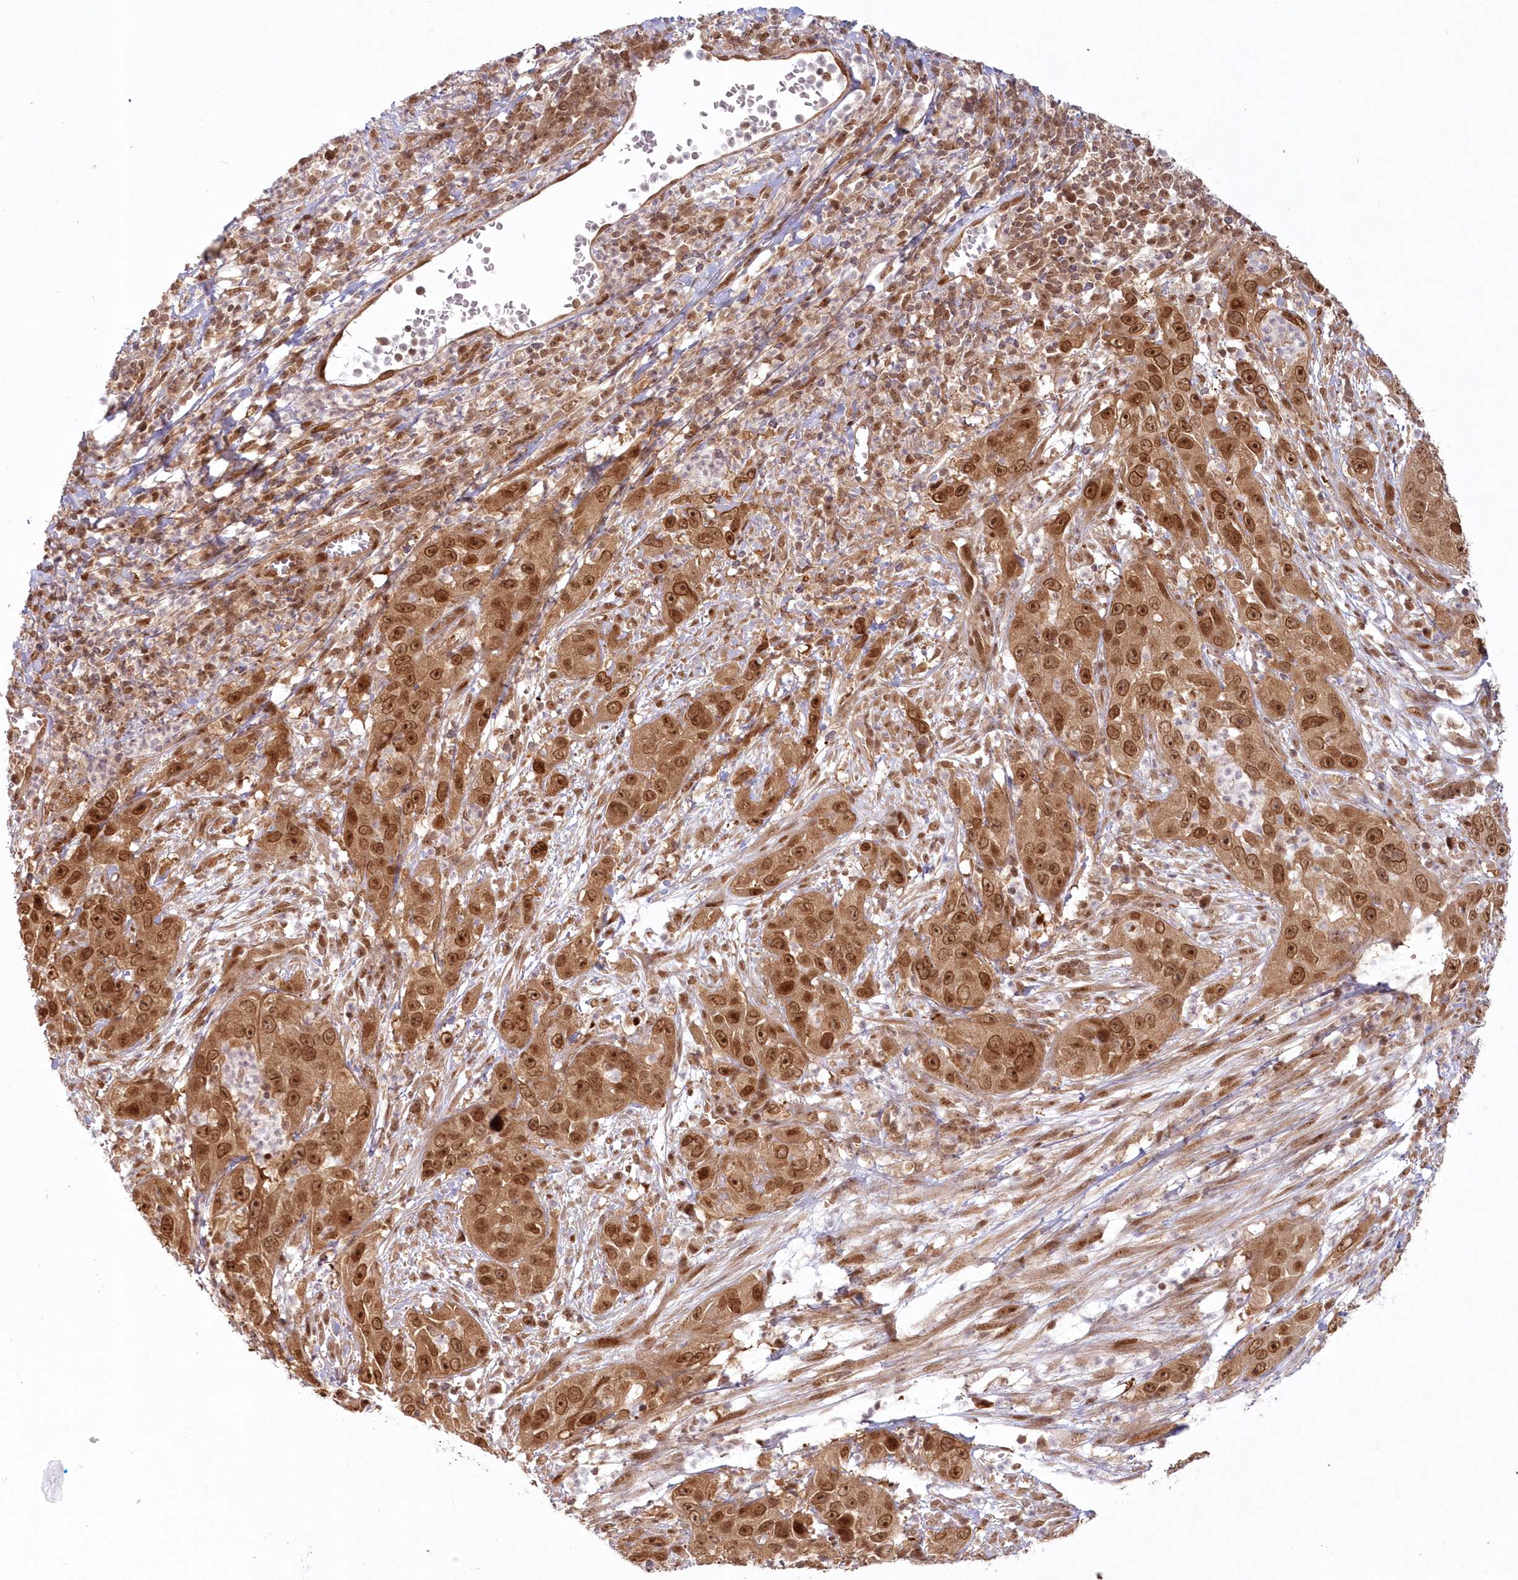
{"staining": {"intensity": "strong", "quantity": ">75%", "location": "cytoplasmic/membranous,nuclear"}, "tissue": "cervical cancer", "cell_type": "Tumor cells", "image_type": "cancer", "snomed": [{"axis": "morphology", "description": "Squamous cell carcinoma, NOS"}, {"axis": "topography", "description": "Cervix"}], "caption": "Immunohistochemistry staining of cervical cancer (squamous cell carcinoma), which reveals high levels of strong cytoplasmic/membranous and nuclear expression in about >75% of tumor cells indicating strong cytoplasmic/membranous and nuclear protein positivity. The staining was performed using DAB (brown) for protein detection and nuclei were counterstained in hematoxylin (blue).", "gene": "TOGARAM2", "patient": {"sex": "female", "age": 32}}